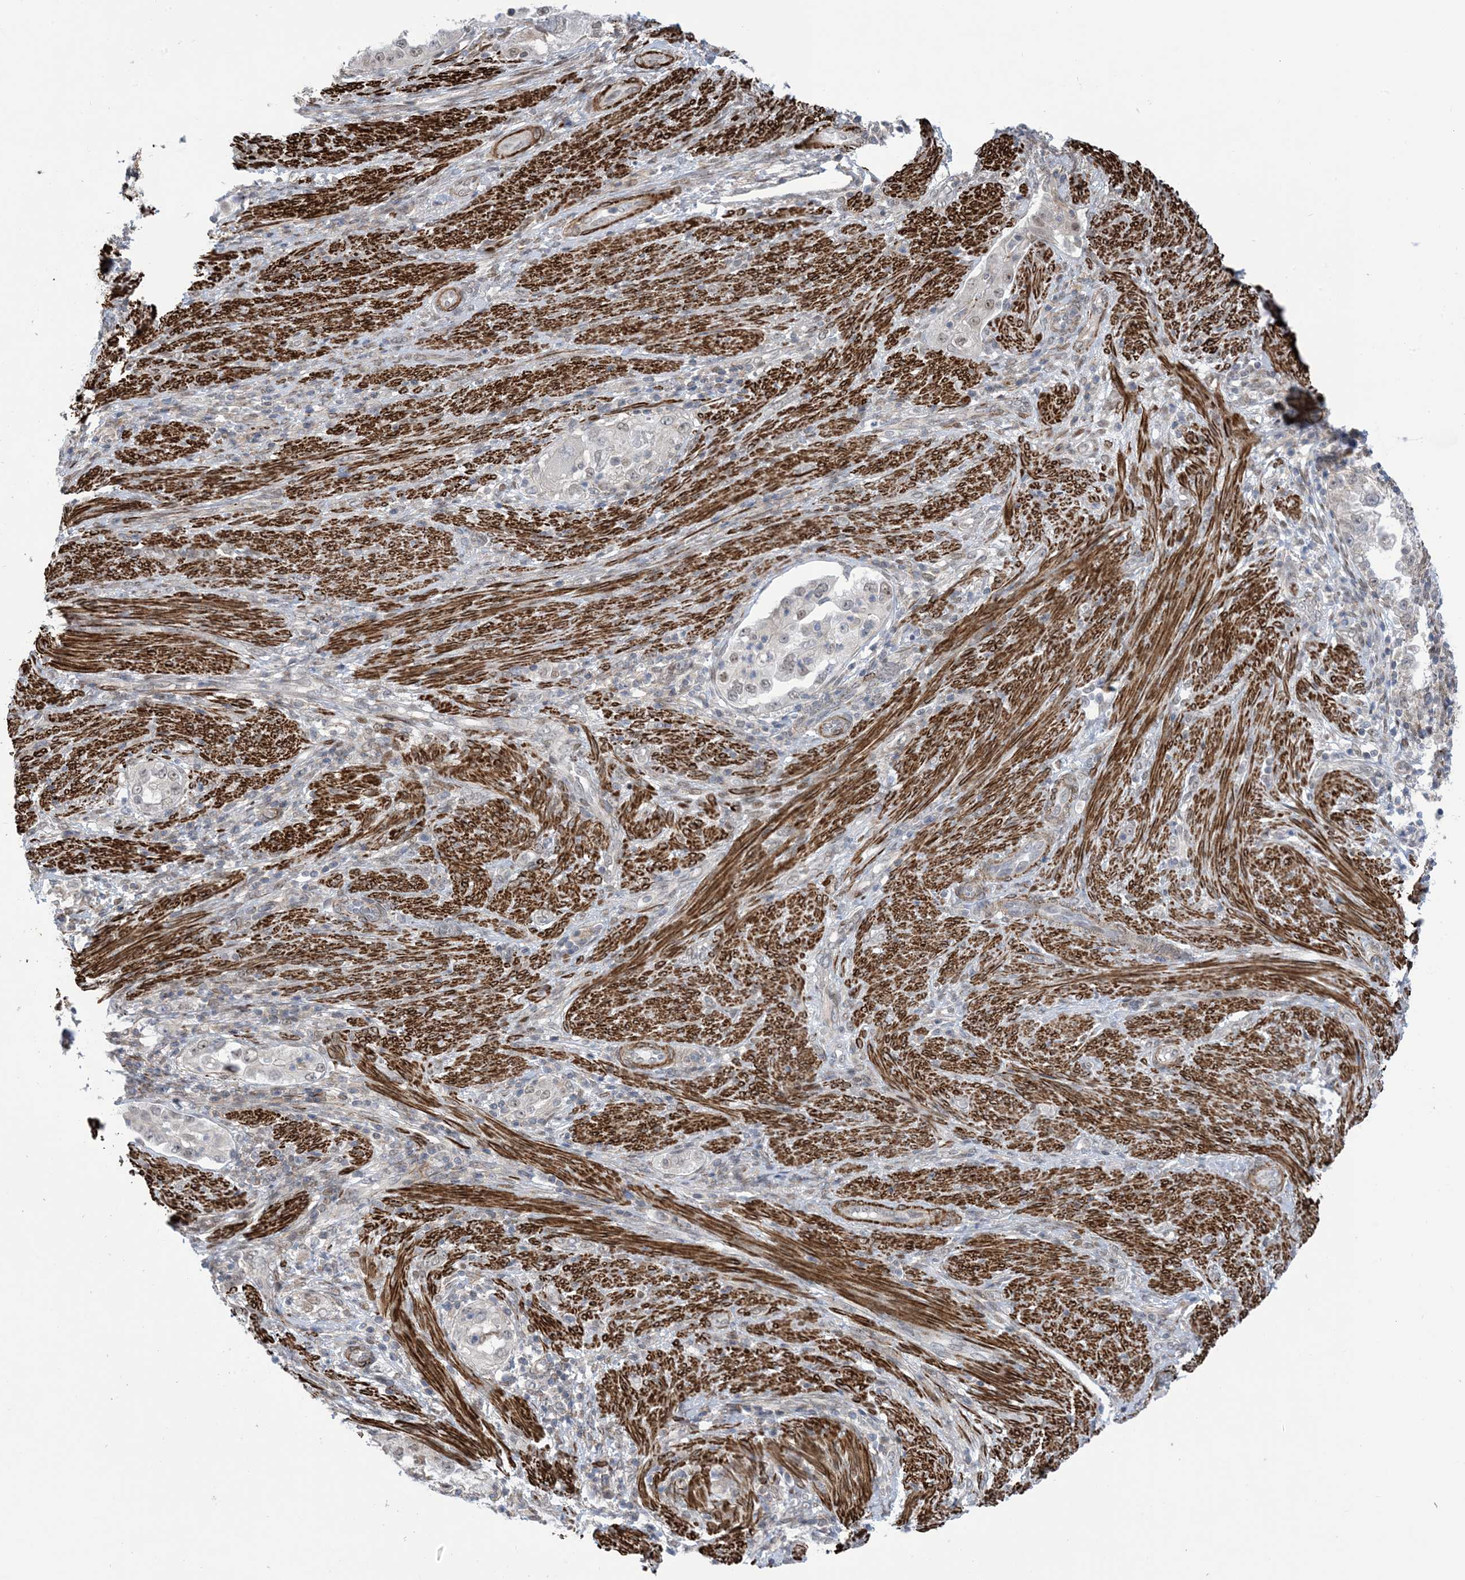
{"staining": {"intensity": "negative", "quantity": "none", "location": "none"}, "tissue": "endometrial cancer", "cell_type": "Tumor cells", "image_type": "cancer", "snomed": [{"axis": "morphology", "description": "Adenocarcinoma, NOS"}, {"axis": "topography", "description": "Endometrium"}], "caption": "A photomicrograph of human endometrial cancer (adenocarcinoma) is negative for staining in tumor cells. The staining was performed using DAB to visualize the protein expression in brown, while the nuclei were stained in blue with hematoxylin (Magnification: 20x).", "gene": "ZNF8", "patient": {"sex": "female", "age": 85}}